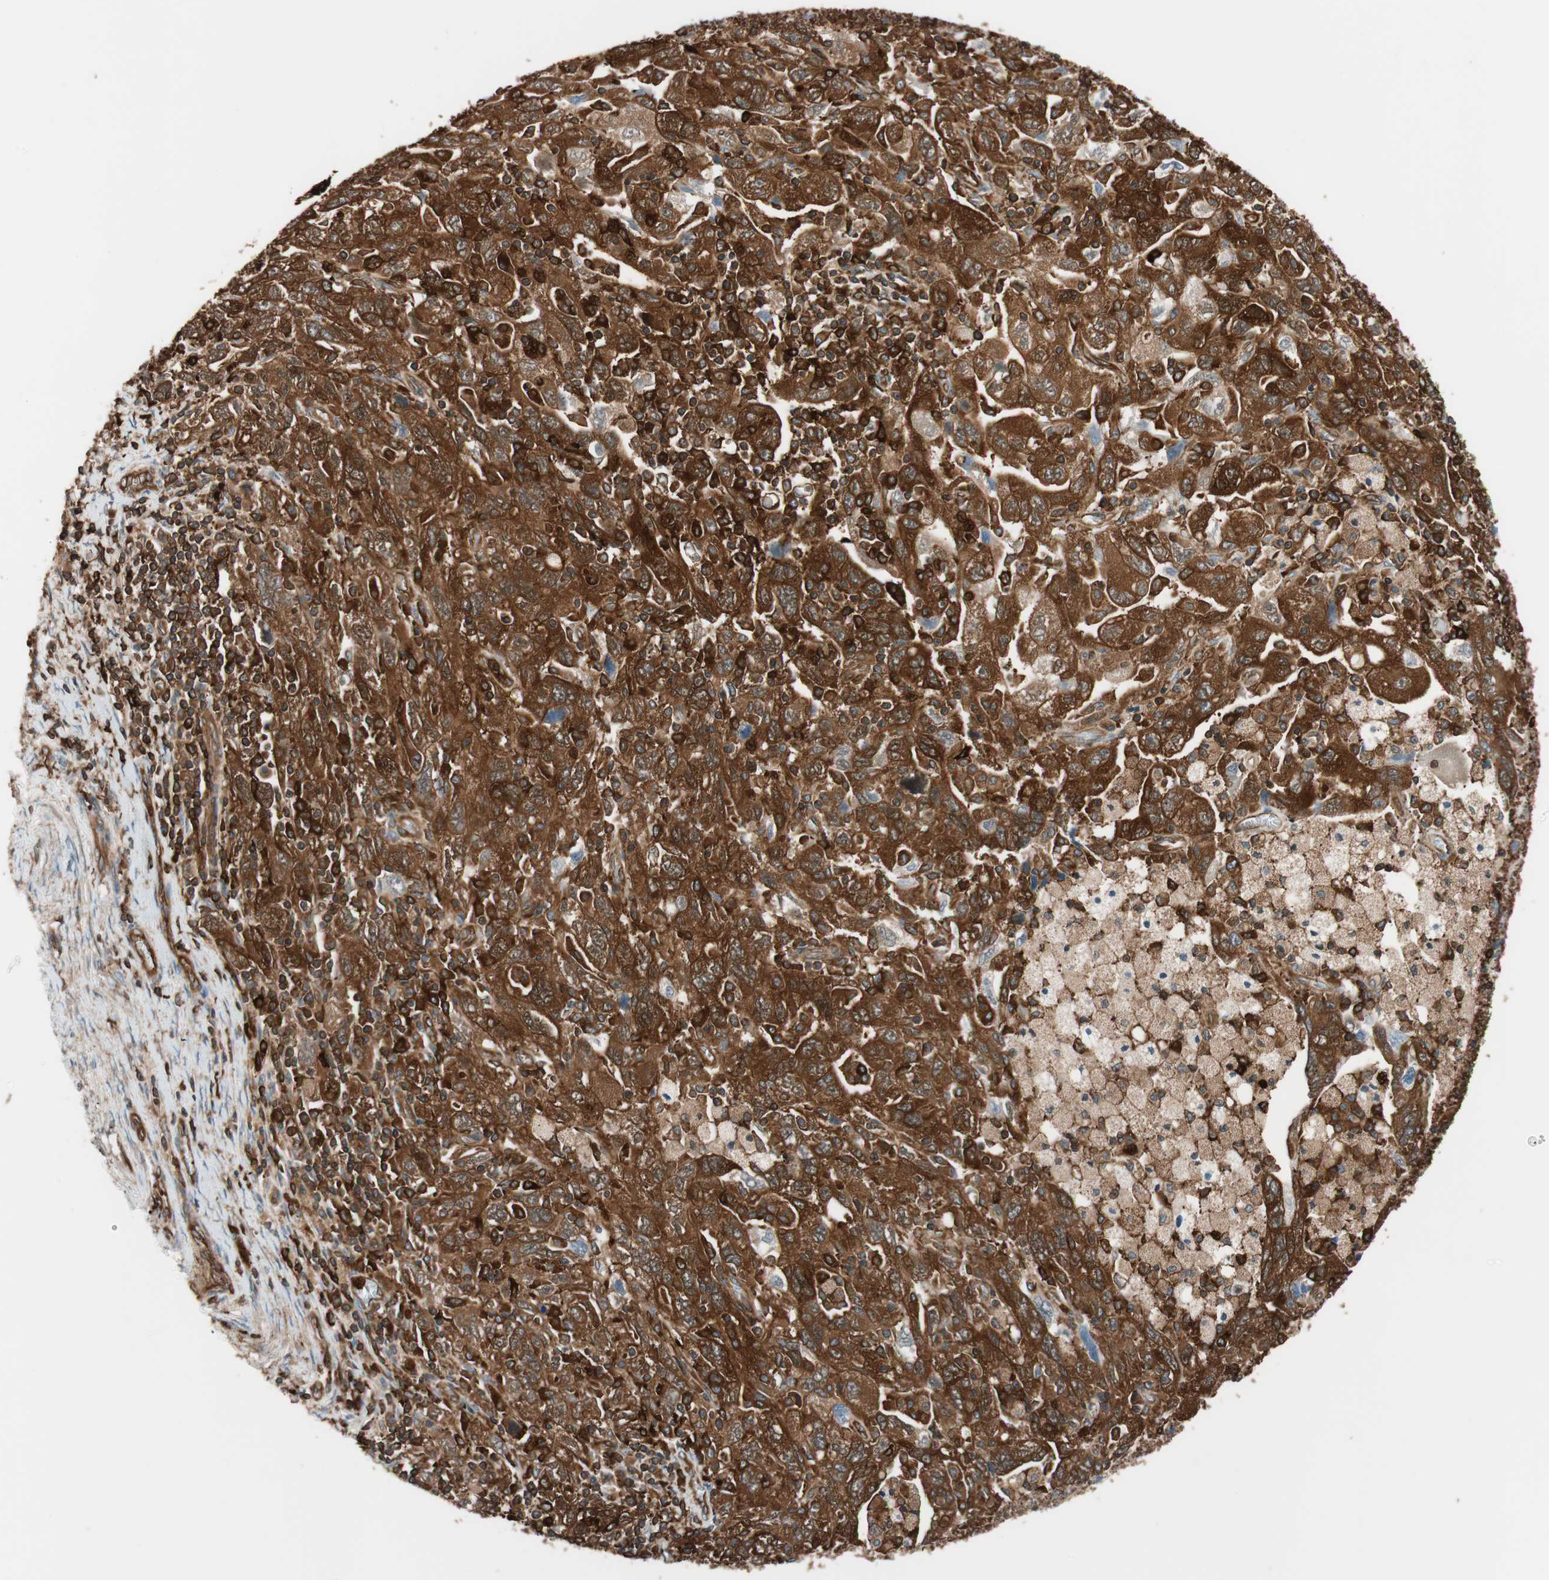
{"staining": {"intensity": "strong", "quantity": ">75%", "location": "cytoplasmic/membranous"}, "tissue": "ovarian cancer", "cell_type": "Tumor cells", "image_type": "cancer", "snomed": [{"axis": "morphology", "description": "Carcinoma, NOS"}, {"axis": "morphology", "description": "Cystadenocarcinoma, serous, NOS"}, {"axis": "topography", "description": "Ovary"}], "caption": "This image reveals IHC staining of ovarian cancer (carcinoma), with high strong cytoplasmic/membranous staining in approximately >75% of tumor cells.", "gene": "VASP", "patient": {"sex": "female", "age": 69}}